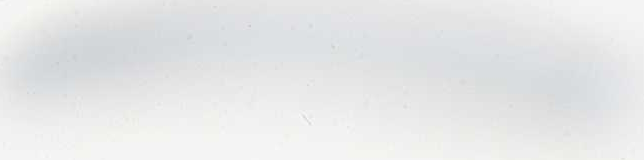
{"staining": {"intensity": "strong", "quantity": ">75%", "location": "cytoplasmic/membranous,nuclear"}, "tissue": "stomach cancer", "cell_type": "Tumor cells", "image_type": "cancer", "snomed": [{"axis": "morphology", "description": "Adenocarcinoma, NOS"}, {"axis": "topography", "description": "Stomach"}], "caption": "Stomach adenocarcinoma stained with IHC displays strong cytoplasmic/membranous and nuclear staining in about >75% of tumor cells.", "gene": "SAP30BP", "patient": {"sex": "male", "age": 55}}